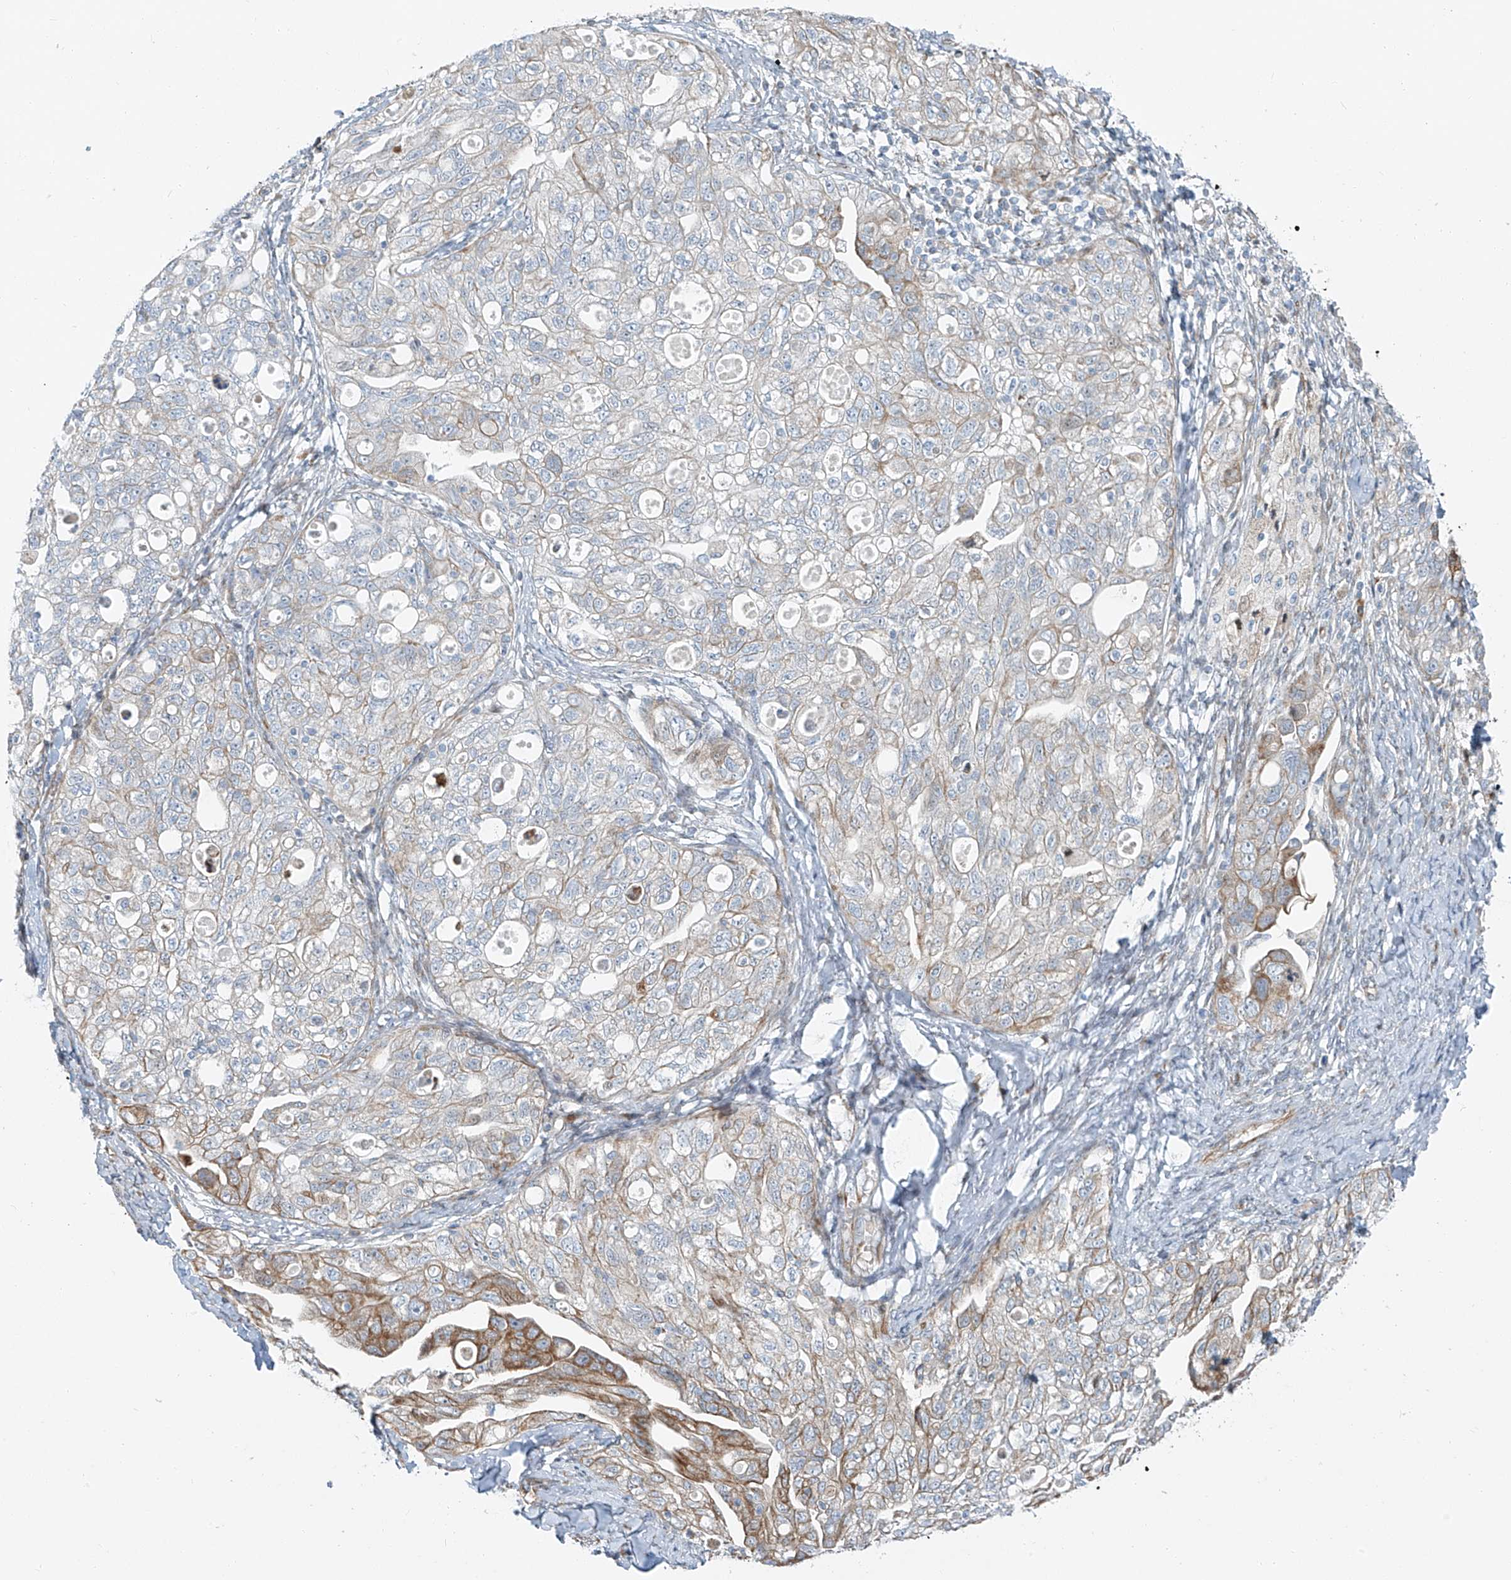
{"staining": {"intensity": "moderate", "quantity": "<25%", "location": "cytoplasmic/membranous"}, "tissue": "ovarian cancer", "cell_type": "Tumor cells", "image_type": "cancer", "snomed": [{"axis": "morphology", "description": "Carcinoma, NOS"}, {"axis": "morphology", "description": "Cystadenocarcinoma, serous, NOS"}, {"axis": "topography", "description": "Ovary"}], "caption": "Ovarian carcinoma stained for a protein exhibits moderate cytoplasmic/membranous positivity in tumor cells.", "gene": "HIC2", "patient": {"sex": "female", "age": 69}}